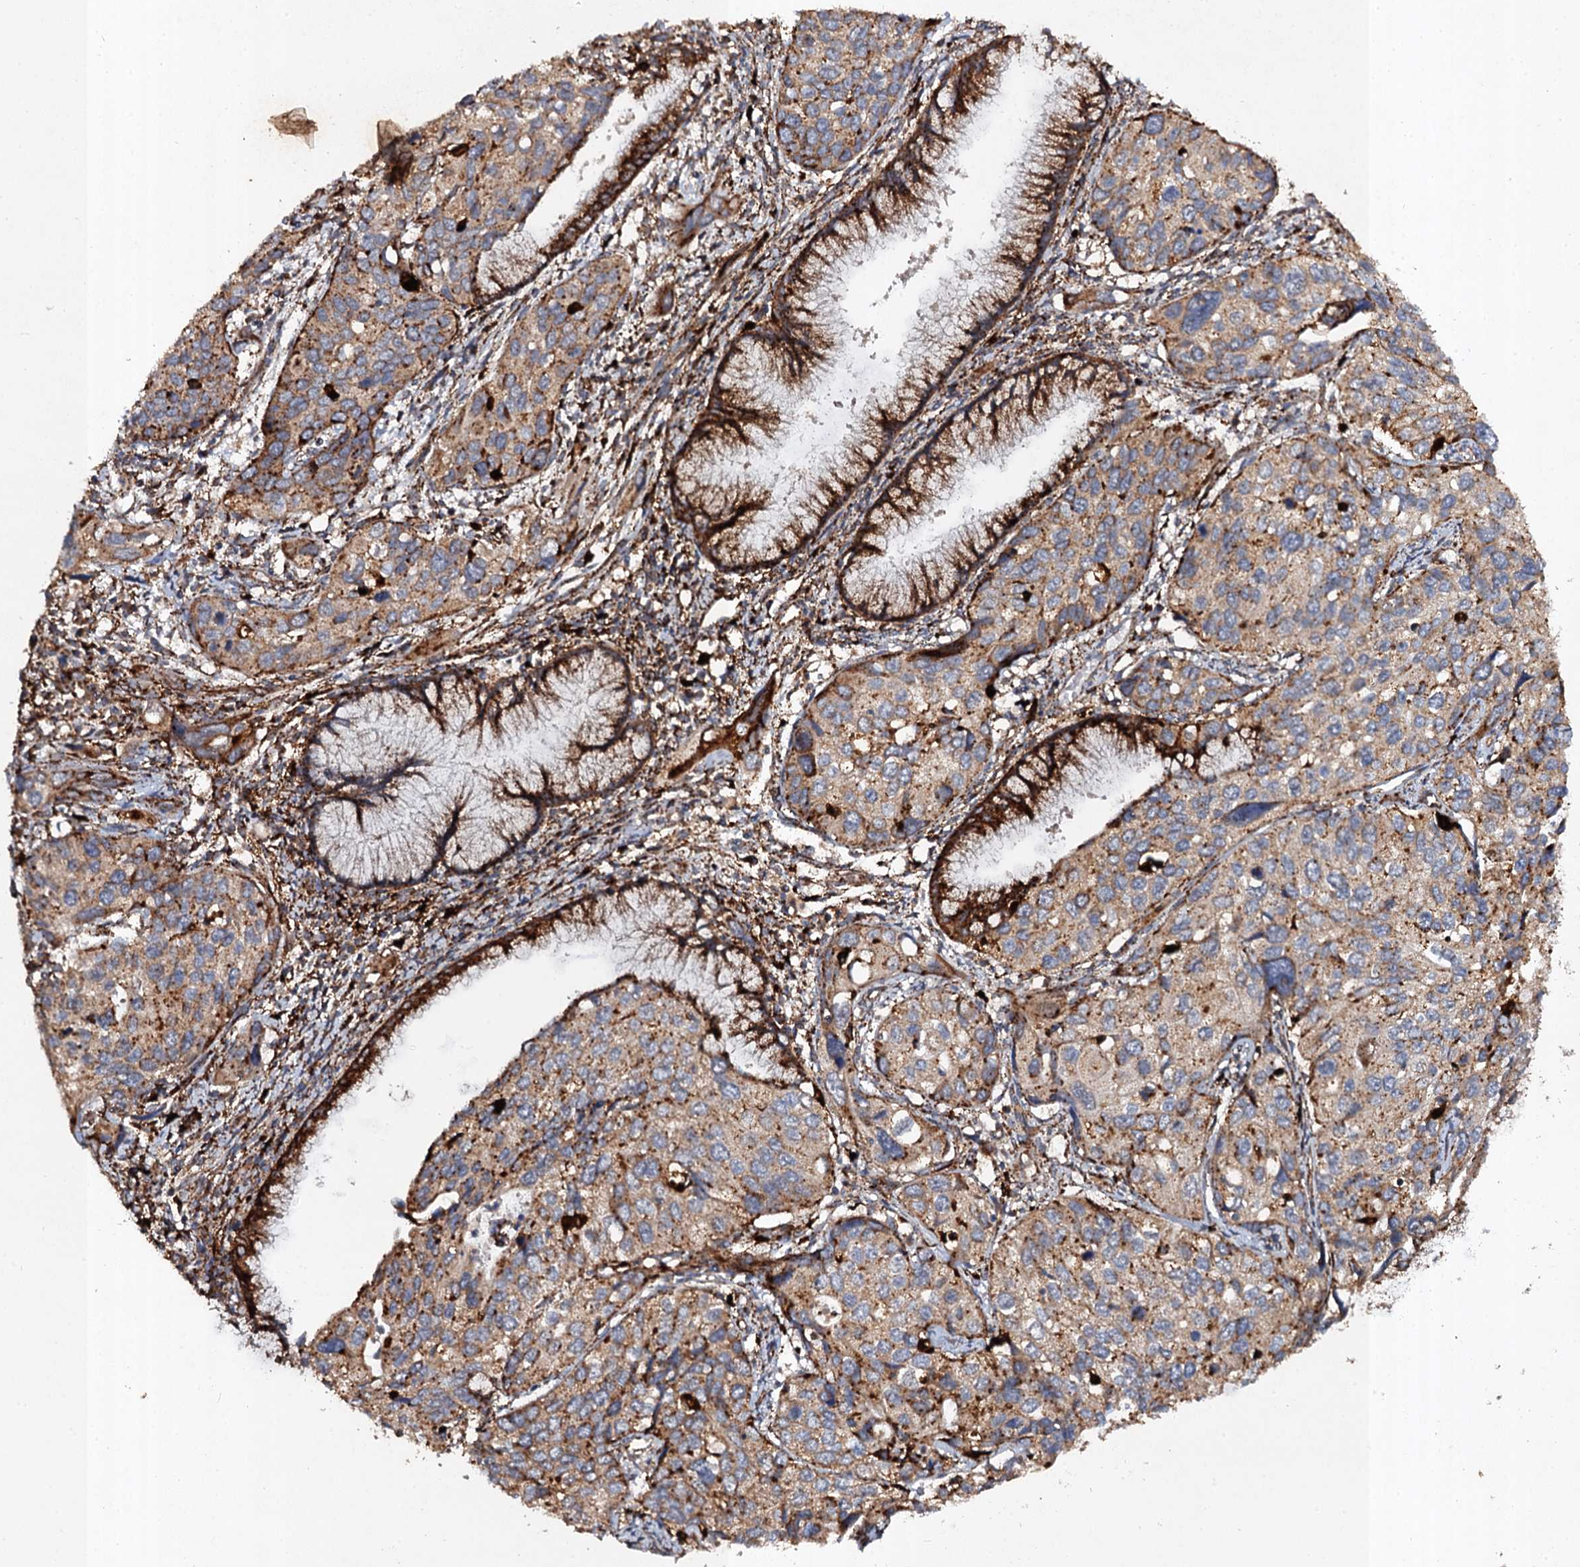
{"staining": {"intensity": "moderate", "quantity": ">75%", "location": "cytoplasmic/membranous"}, "tissue": "cervical cancer", "cell_type": "Tumor cells", "image_type": "cancer", "snomed": [{"axis": "morphology", "description": "Squamous cell carcinoma, NOS"}, {"axis": "topography", "description": "Cervix"}], "caption": "This image demonstrates immunohistochemistry (IHC) staining of cervical squamous cell carcinoma, with medium moderate cytoplasmic/membranous staining in about >75% of tumor cells.", "gene": "GBA1", "patient": {"sex": "female", "age": 55}}